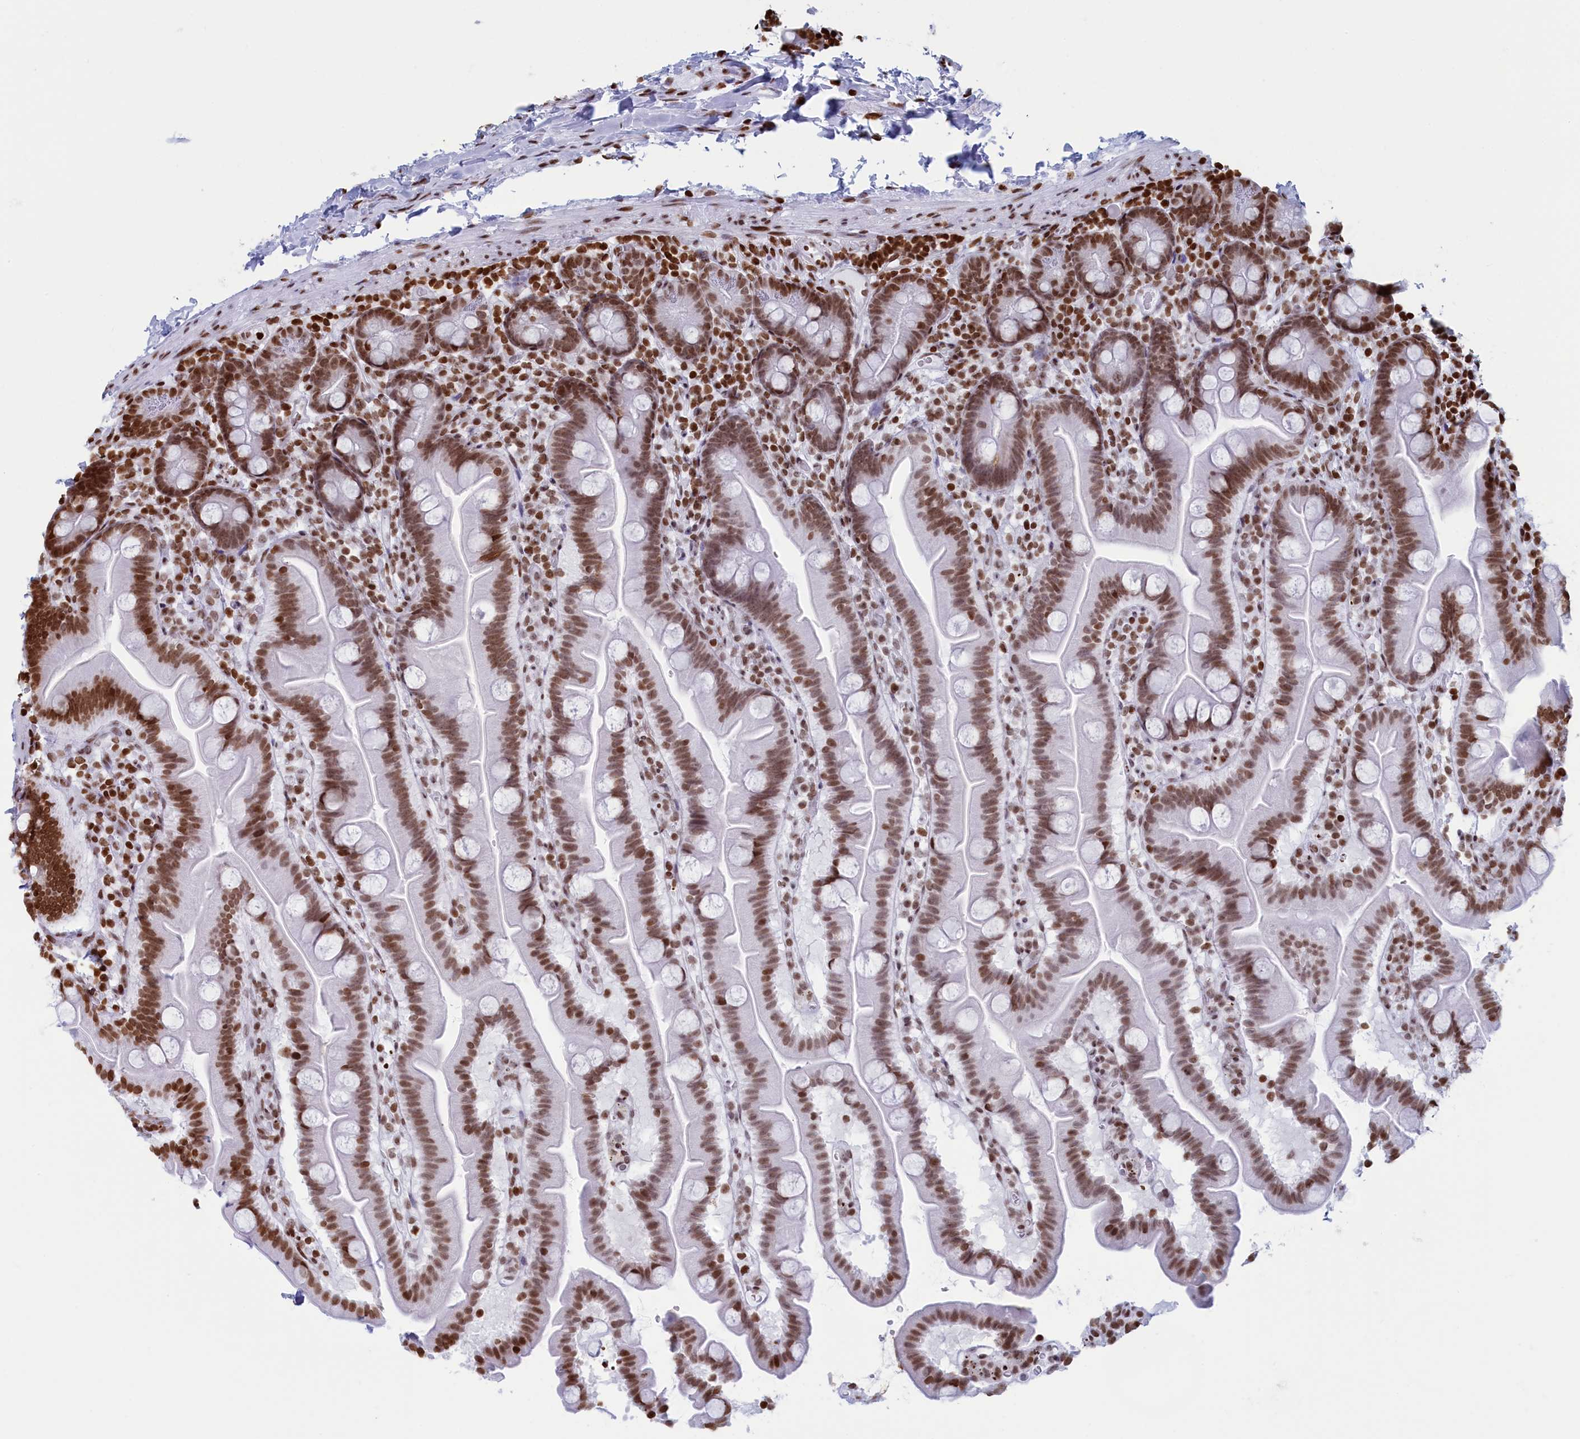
{"staining": {"intensity": "moderate", "quantity": ">75%", "location": "nuclear"}, "tissue": "small intestine", "cell_type": "Glandular cells", "image_type": "normal", "snomed": [{"axis": "morphology", "description": "Normal tissue, NOS"}, {"axis": "topography", "description": "Small intestine"}], "caption": "IHC (DAB (3,3'-diaminobenzidine)) staining of normal human small intestine reveals moderate nuclear protein staining in approximately >75% of glandular cells.", "gene": "APOBEC3A", "patient": {"sex": "female", "age": 68}}